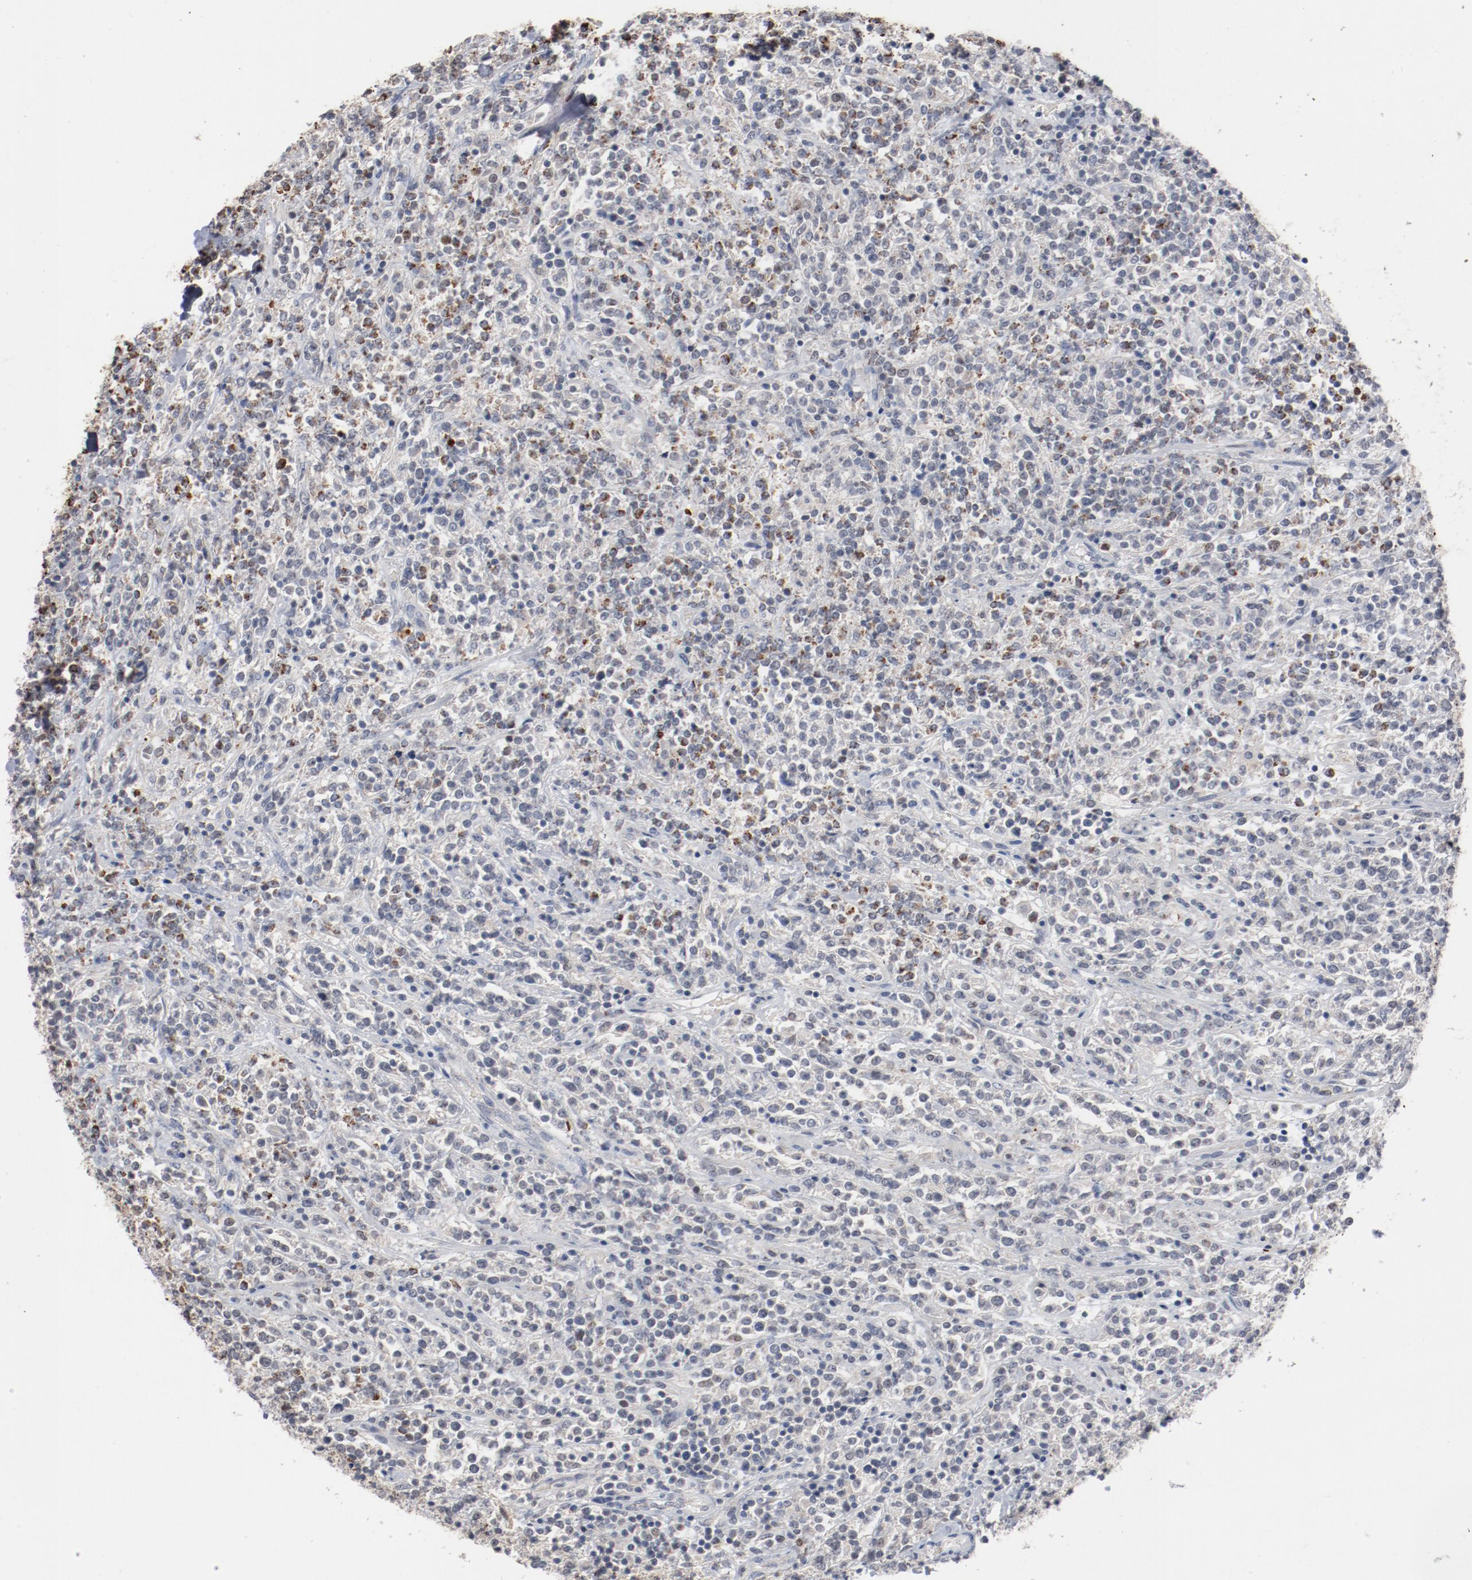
{"staining": {"intensity": "moderate", "quantity": "<25%", "location": "cytoplasmic/membranous"}, "tissue": "lymphoma", "cell_type": "Tumor cells", "image_type": "cancer", "snomed": [{"axis": "morphology", "description": "Malignant lymphoma, non-Hodgkin's type, High grade"}, {"axis": "topography", "description": "Soft tissue"}], "caption": "High-magnification brightfield microscopy of lymphoma stained with DAB (brown) and counterstained with hematoxylin (blue). tumor cells exhibit moderate cytoplasmic/membranous positivity is present in about<25% of cells.", "gene": "ERICH1", "patient": {"sex": "male", "age": 18}}